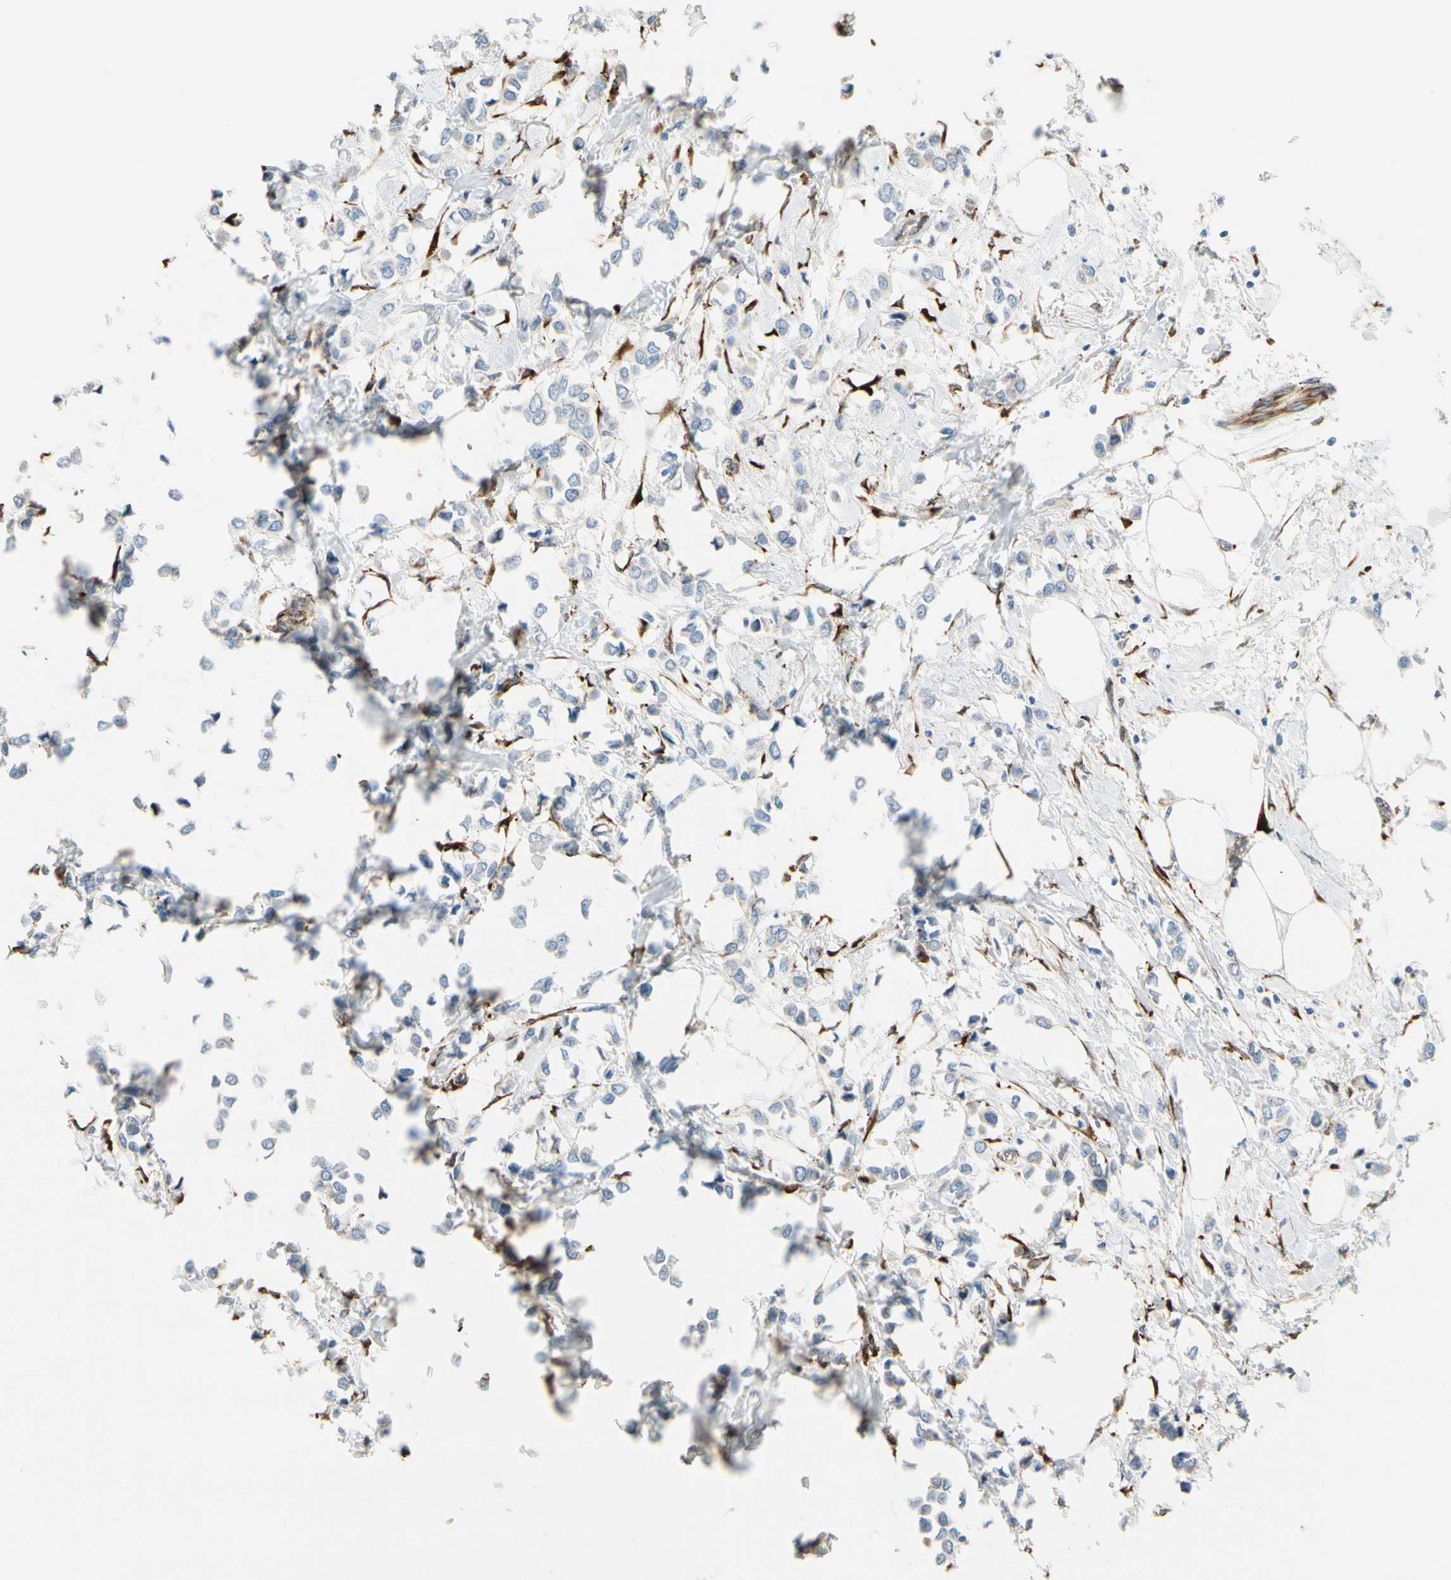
{"staining": {"intensity": "weak", "quantity": "<25%", "location": "cytoplasmic/membranous"}, "tissue": "breast cancer", "cell_type": "Tumor cells", "image_type": "cancer", "snomed": [{"axis": "morphology", "description": "Lobular carcinoma"}, {"axis": "topography", "description": "Breast"}], "caption": "Immunohistochemical staining of human breast cancer demonstrates no significant staining in tumor cells.", "gene": "FKBP7", "patient": {"sex": "female", "age": 51}}